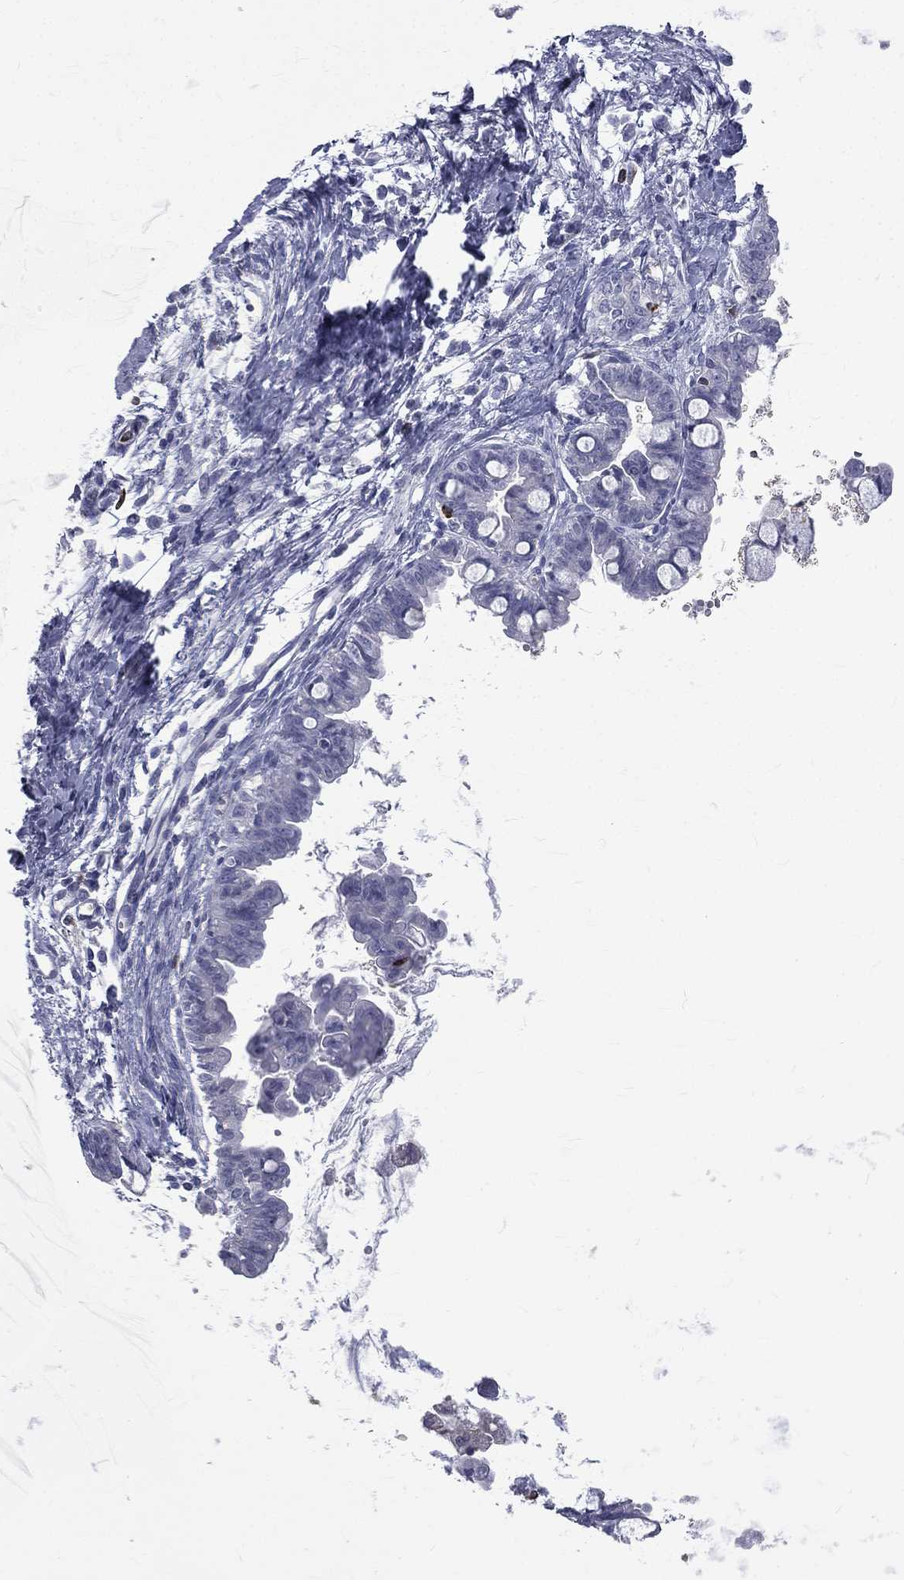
{"staining": {"intensity": "negative", "quantity": "none", "location": "none"}, "tissue": "ovarian cancer", "cell_type": "Tumor cells", "image_type": "cancer", "snomed": [{"axis": "morphology", "description": "Cystadenocarcinoma, mucinous, NOS"}, {"axis": "topography", "description": "Ovary"}], "caption": "Immunohistochemistry (IHC) histopathology image of ovarian cancer (mucinous cystadenocarcinoma) stained for a protein (brown), which shows no expression in tumor cells.", "gene": "CTSW", "patient": {"sex": "female", "age": 63}}